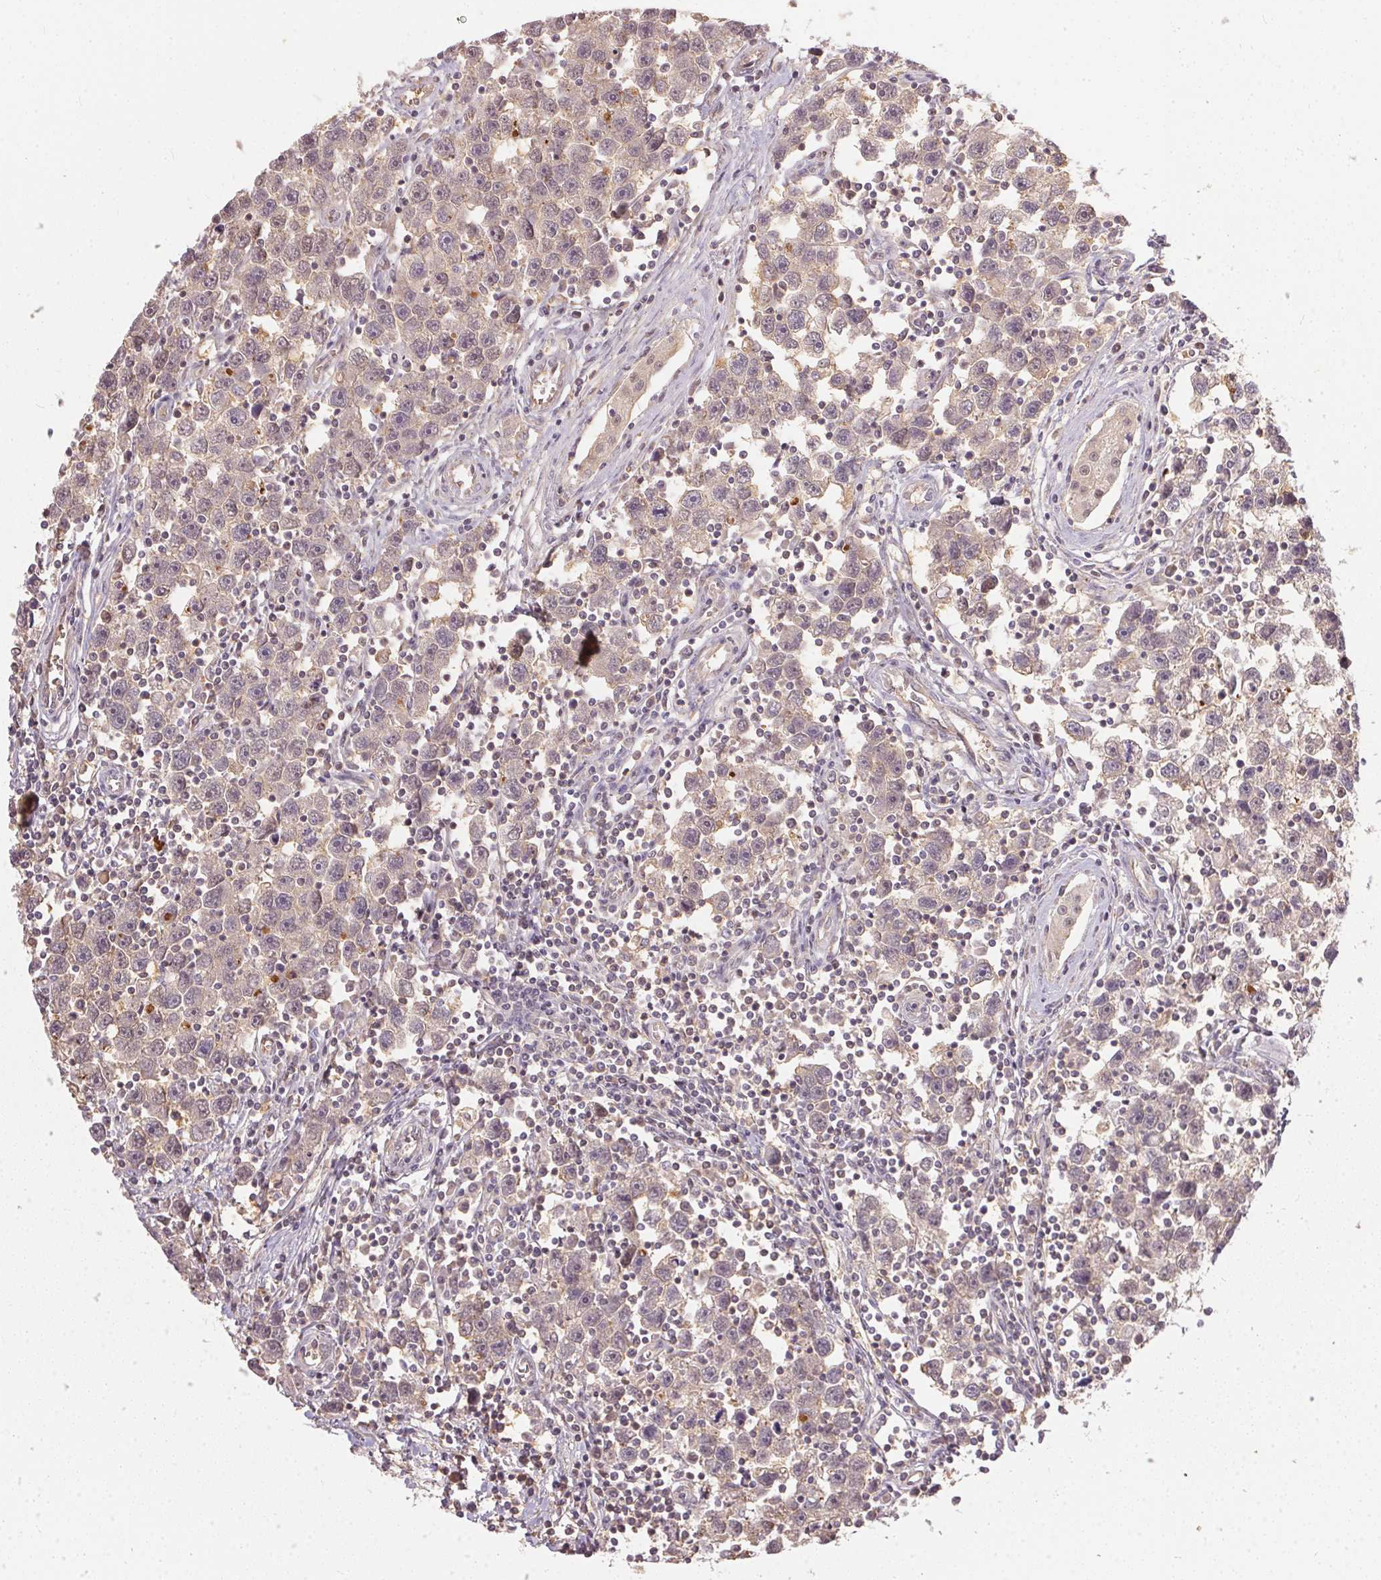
{"staining": {"intensity": "weak", "quantity": ">75%", "location": "cytoplasmic/membranous"}, "tissue": "testis cancer", "cell_type": "Tumor cells", "image_type": "cancer", "snomed": [{"axis": "morphology", "description": "Seminoma, NOS"}, {"axis": "topography", "description": "Testis"}], "caption": "IHC (DAB (3,3'-diaminobenzidine)) staining of testis cancer (seminoma) exhibits weak cytoplasmic/membranous protein staining in about >75% of tumor cells.", "gene": "BLMH", "patient": {"sex": "male", "age": 30}}